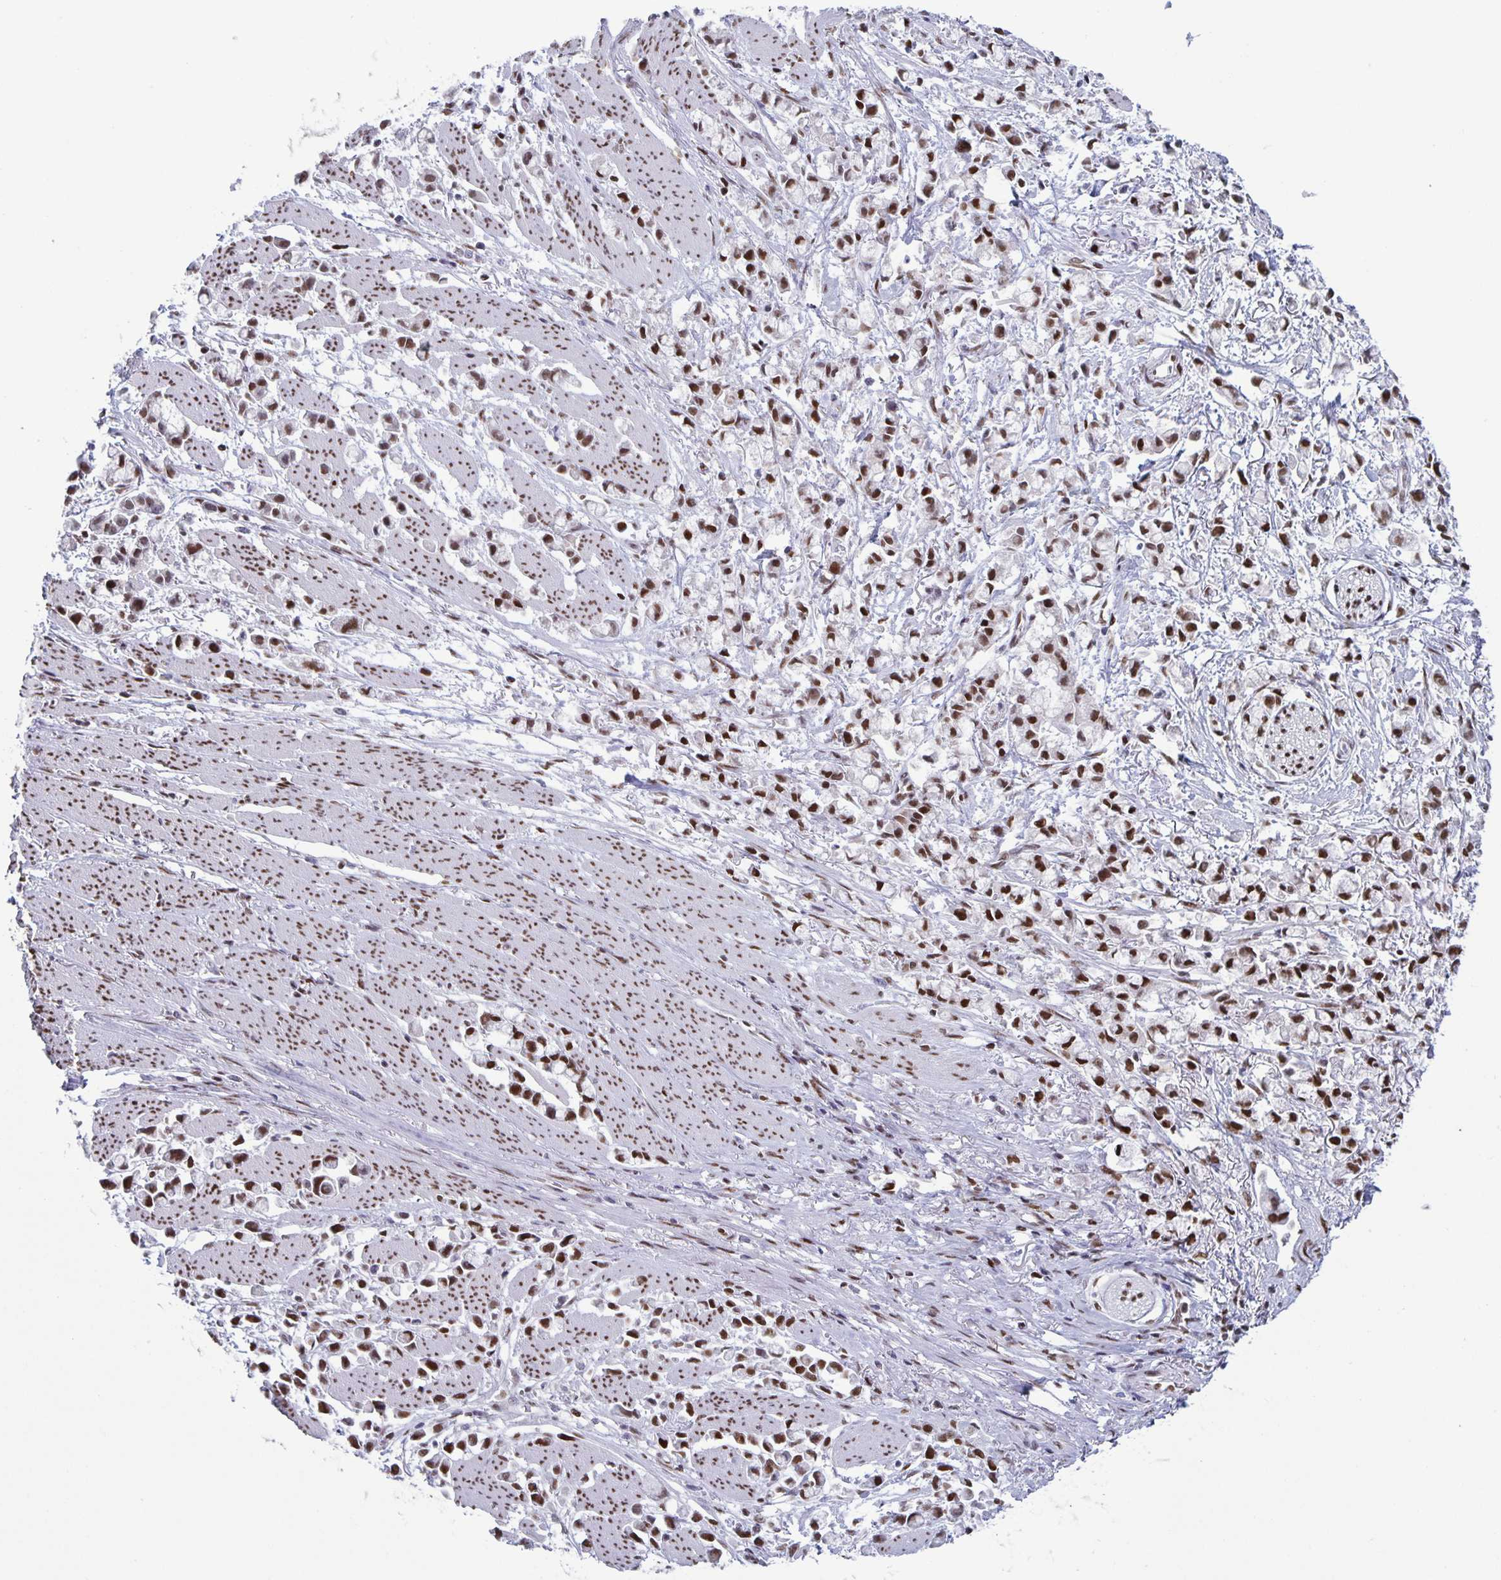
{"staining": {"intensity": "moderate", "quantity": ">75%", "location": "nuclear"}, "tissue": "stomach cancer", "cell_type": "Tumor cells", "image_type": "cancer", "snomed": [{"axis": "morphology", "description": "Adenocarcinoma, NOS"}, {"axis": "topography", "description": "Stomach"}], "caption": "Immunohistochemical staining of adenocarcinoma (stomach) exhibits medium levels of moderate nuclear protein positivity in about >75% of tumor cells.", "gene": "JUND", "patient": {"sex": "female", "age": 81}}